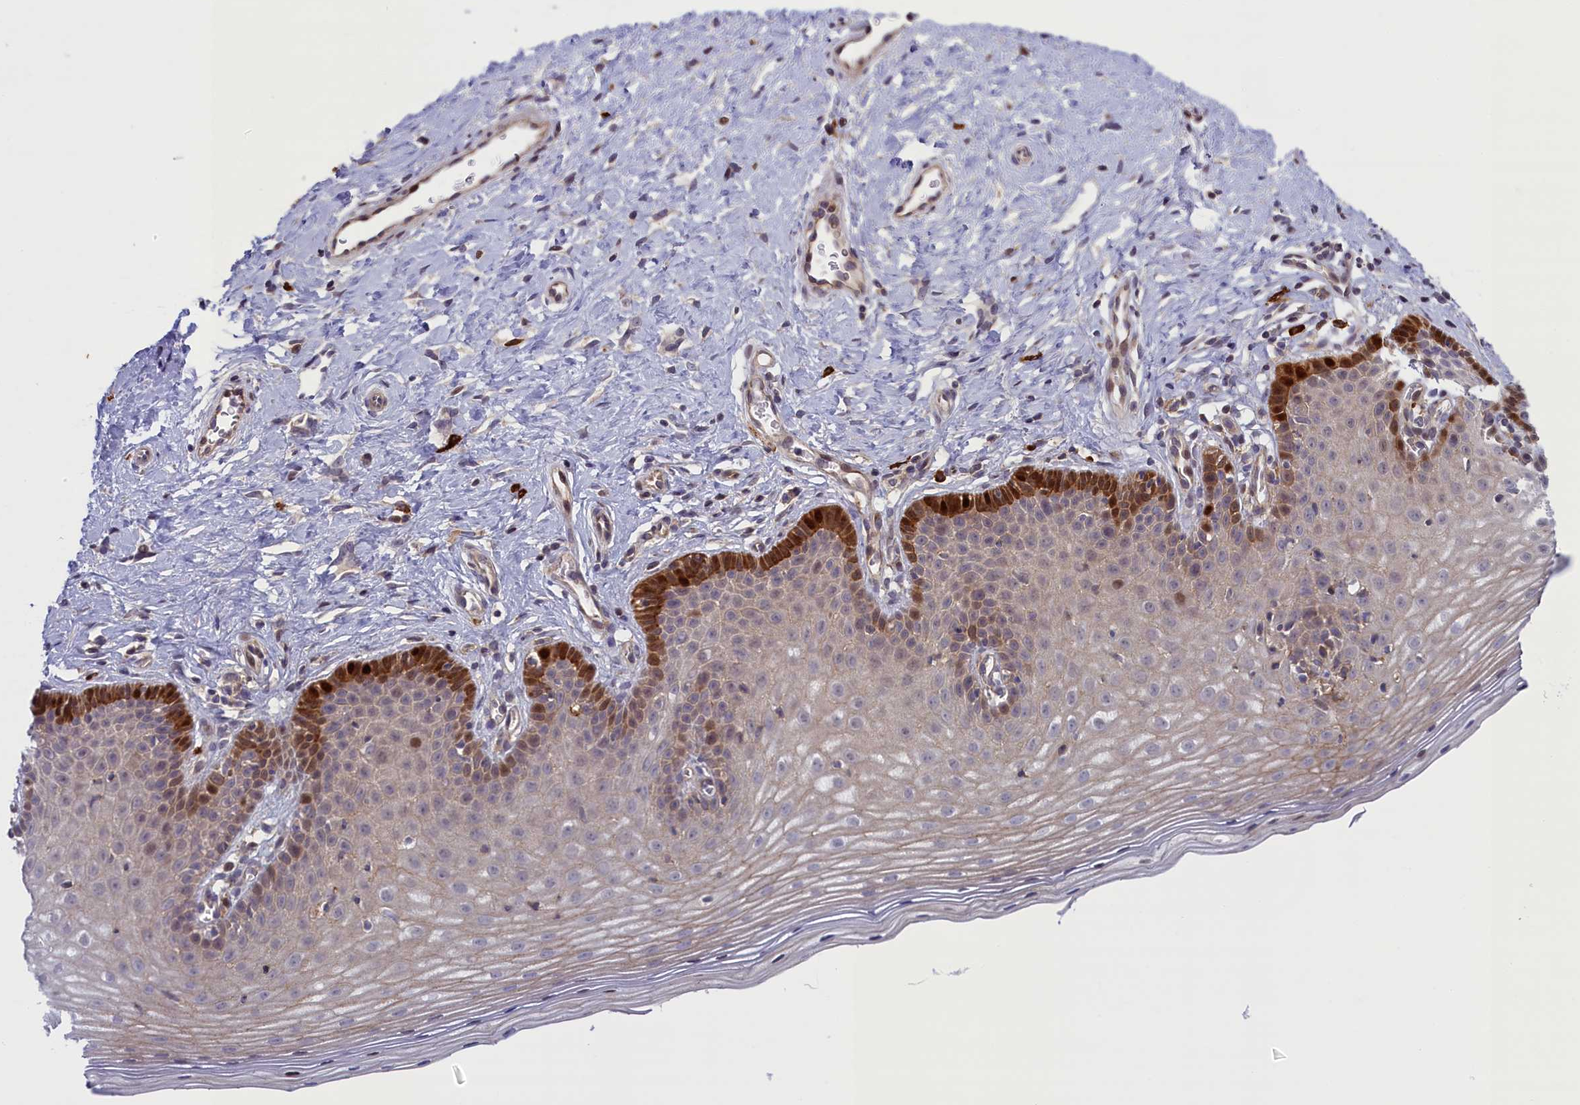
{"staining": {"intensity": "weak", "quantity": ">75%", "location": "cytoplasmic/membranous,nuclear"}, "tissue": "cervix", "cell_type": "Glandular cells", "image_type": "normal", "snomed": [{"axis": "morphology", "description": "Normal tissue, NOS"}, {"axis": "topography", "description": "Cervix"}], "caption": "Immunohistochemistry (DAB) staining of unremarkable human cervix demonstrates weak cytoplasmic/membranous,nuclear protein staining in approximately >75% of glandular cells. Nuclei are stained in blue.", "gene": "CCL23", "patient": {"sex": "female", "age": 36}}